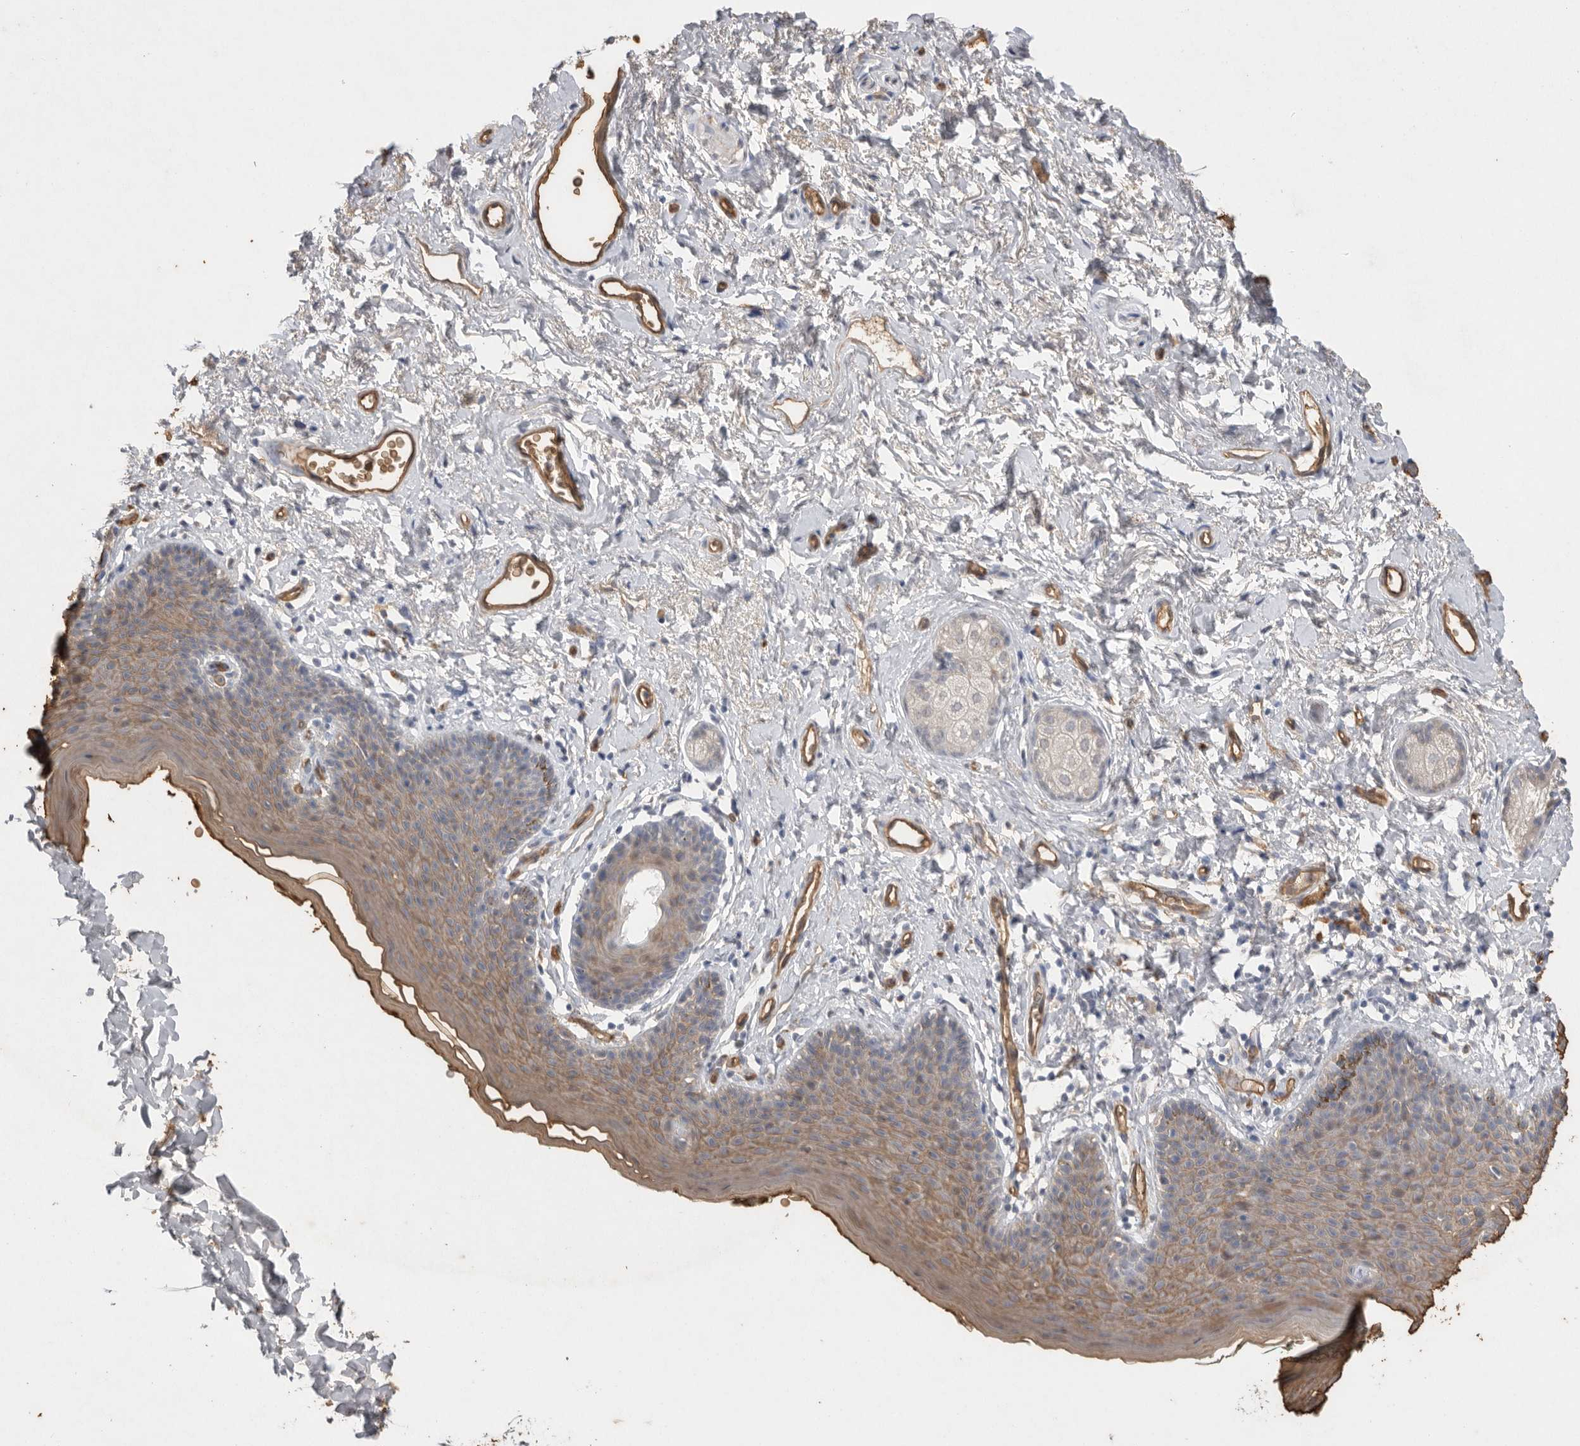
{"staining": {"intensity": "moderate", "quantity": "25%-75%", "location": "cytoplasmic/membranous"}, "tissue": "skin", "cell_type": "Epidermal cells", "image_type": "normal", "snomed": [{"axis": "morphology", "description": "Normal tissue, NOS"}, {"axis": "topography", "description": "Vulva"}], "caption": "About 25%-75% of epidermal cells in unremarkable skin show moderate cytoplasmic/membranous protein expression as visualized by brown immunohistochemical staining.", "gene": "IL27", "patient": {"sex": "female", "age": 66}}